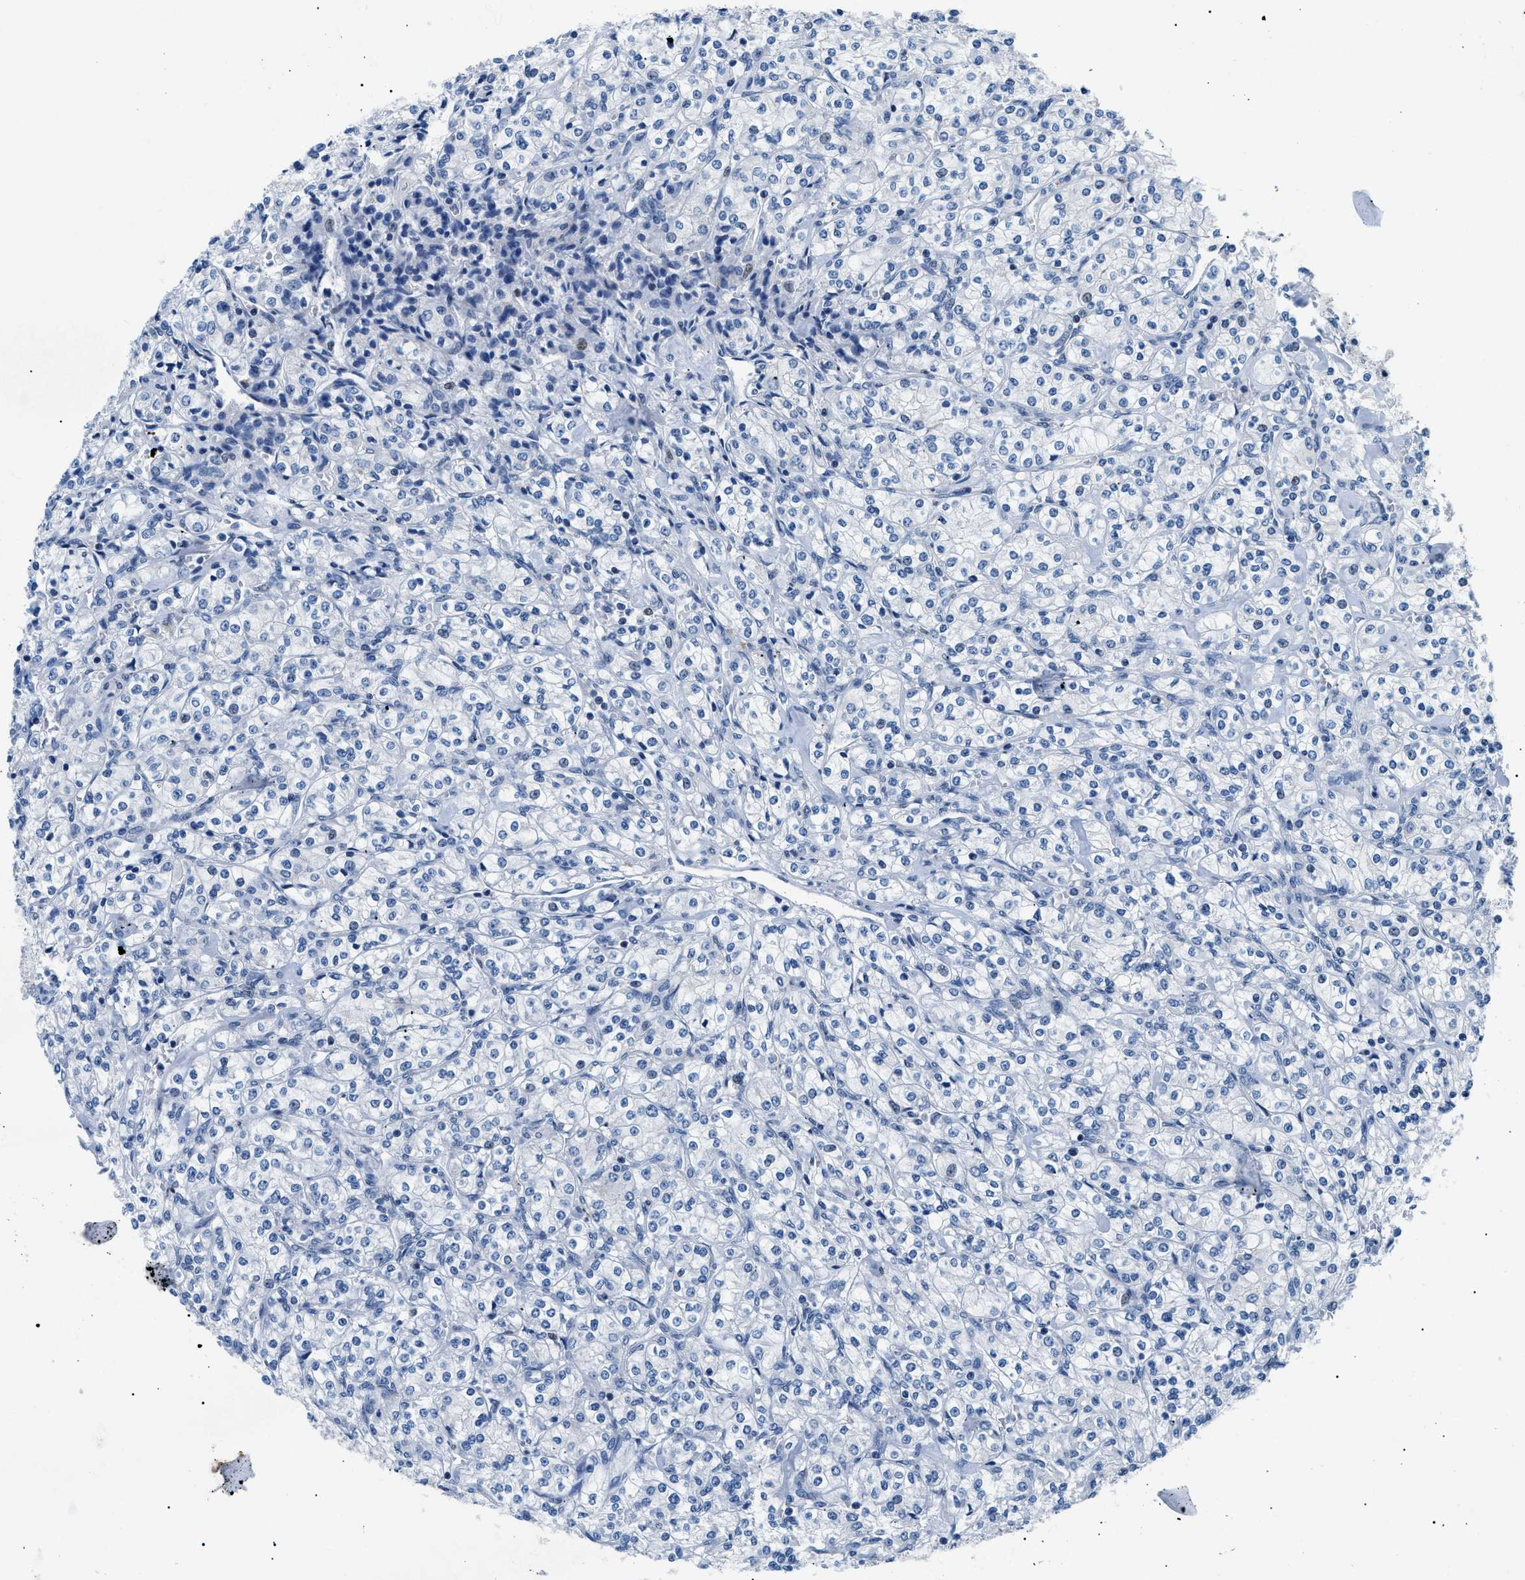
{"staining": {"intensity": "negative", "quantity": "none", "location": "none"}, "tissue": "renal cancer", "cell_type": "Tumor cells", "image_type": "cancer", "snomed": [{"axis": "morphology", "description": "Adenocarcinoma, NOS"}, {"axis": "topography", "description": "Kidney"}], "caption": "DAB immunohistochemical staining of renal adenocarcinoma shows no significant expression in tumor cells.", "gene": "SMARCC1", "patient": {"sex": "male", "age": 77}}